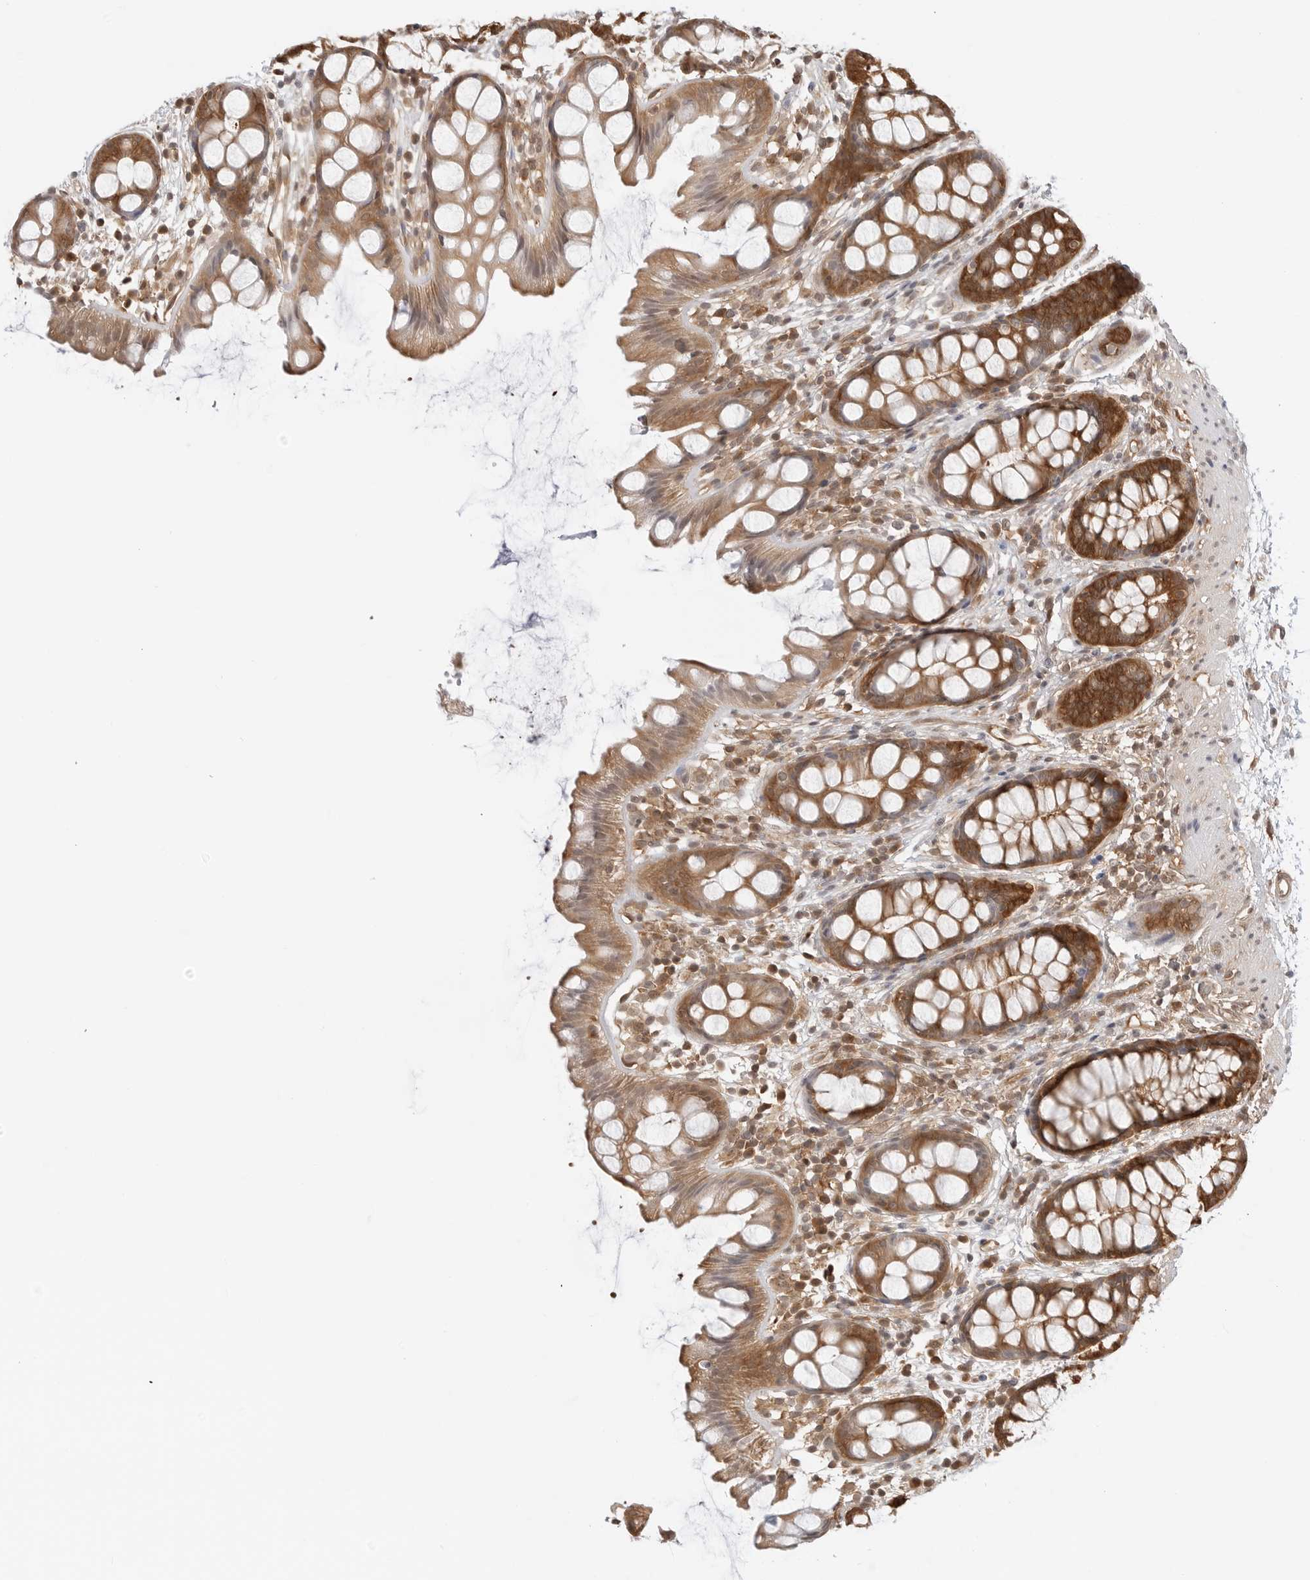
{"staining": {"intensity": "strong", "quantity": ">75%", "location": "cytoplasmic/membranous"}, "tissue": "rectum", "cell_type": "Glandular cells", "image_type": "normal", "snomed": [{"axis": "morphology", "description": "Normal tissue, NOS"}, {"axis": "topography", "description": "Rectum"}], "caption": "This histopathology image demonstrates IHC staining of normal rectum, with high strong cytoplasmic/membranous positivity in approximately >75% of glandular cells.", "gene": "NUDC", "patient": {"sex": "female", "age": 65}}